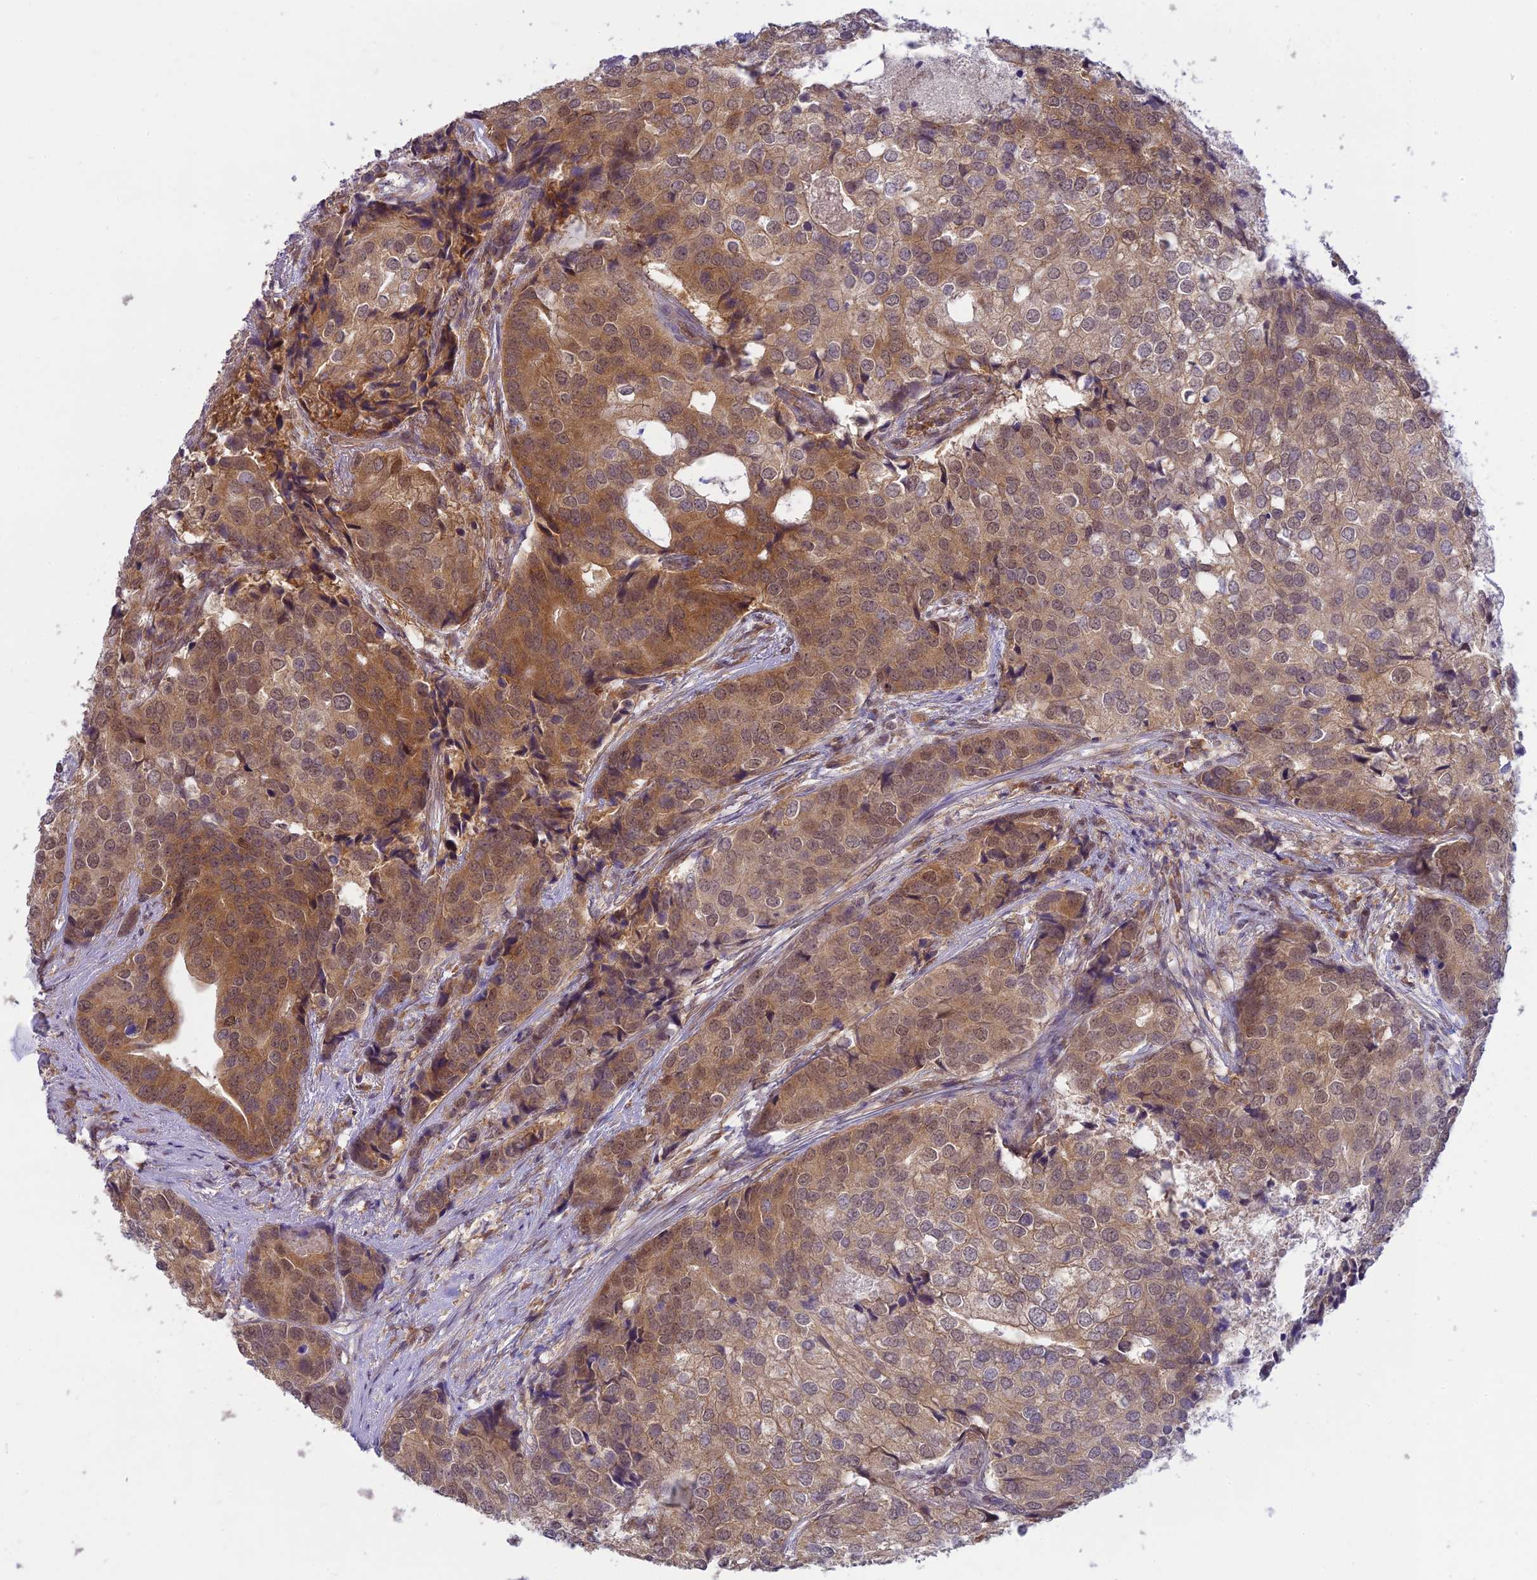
{"staining": {"intensity": "moderate", "quantity": ">75%", "location": "cytoplasmic/membranous,nuclear"}, "tissue": "prostate cancer", "cell_type": "Tumor cells", "image_type": "cancer", "snomed": [{"axis": "morphology", "description": "Adenocarcinoma, High grade"}, {"axis": "topography", "description": "Prostate"}], "caption": "Protein staining by immunohistochemistry (IHC) shows moderate cytoplasmic/membranous and nuclear staining in about >75% of tumor cells in adenocarcinoma (high-grade) (prostate).", "gene": "SKIC8", "patient": {"sex": "male", "age": 62}}